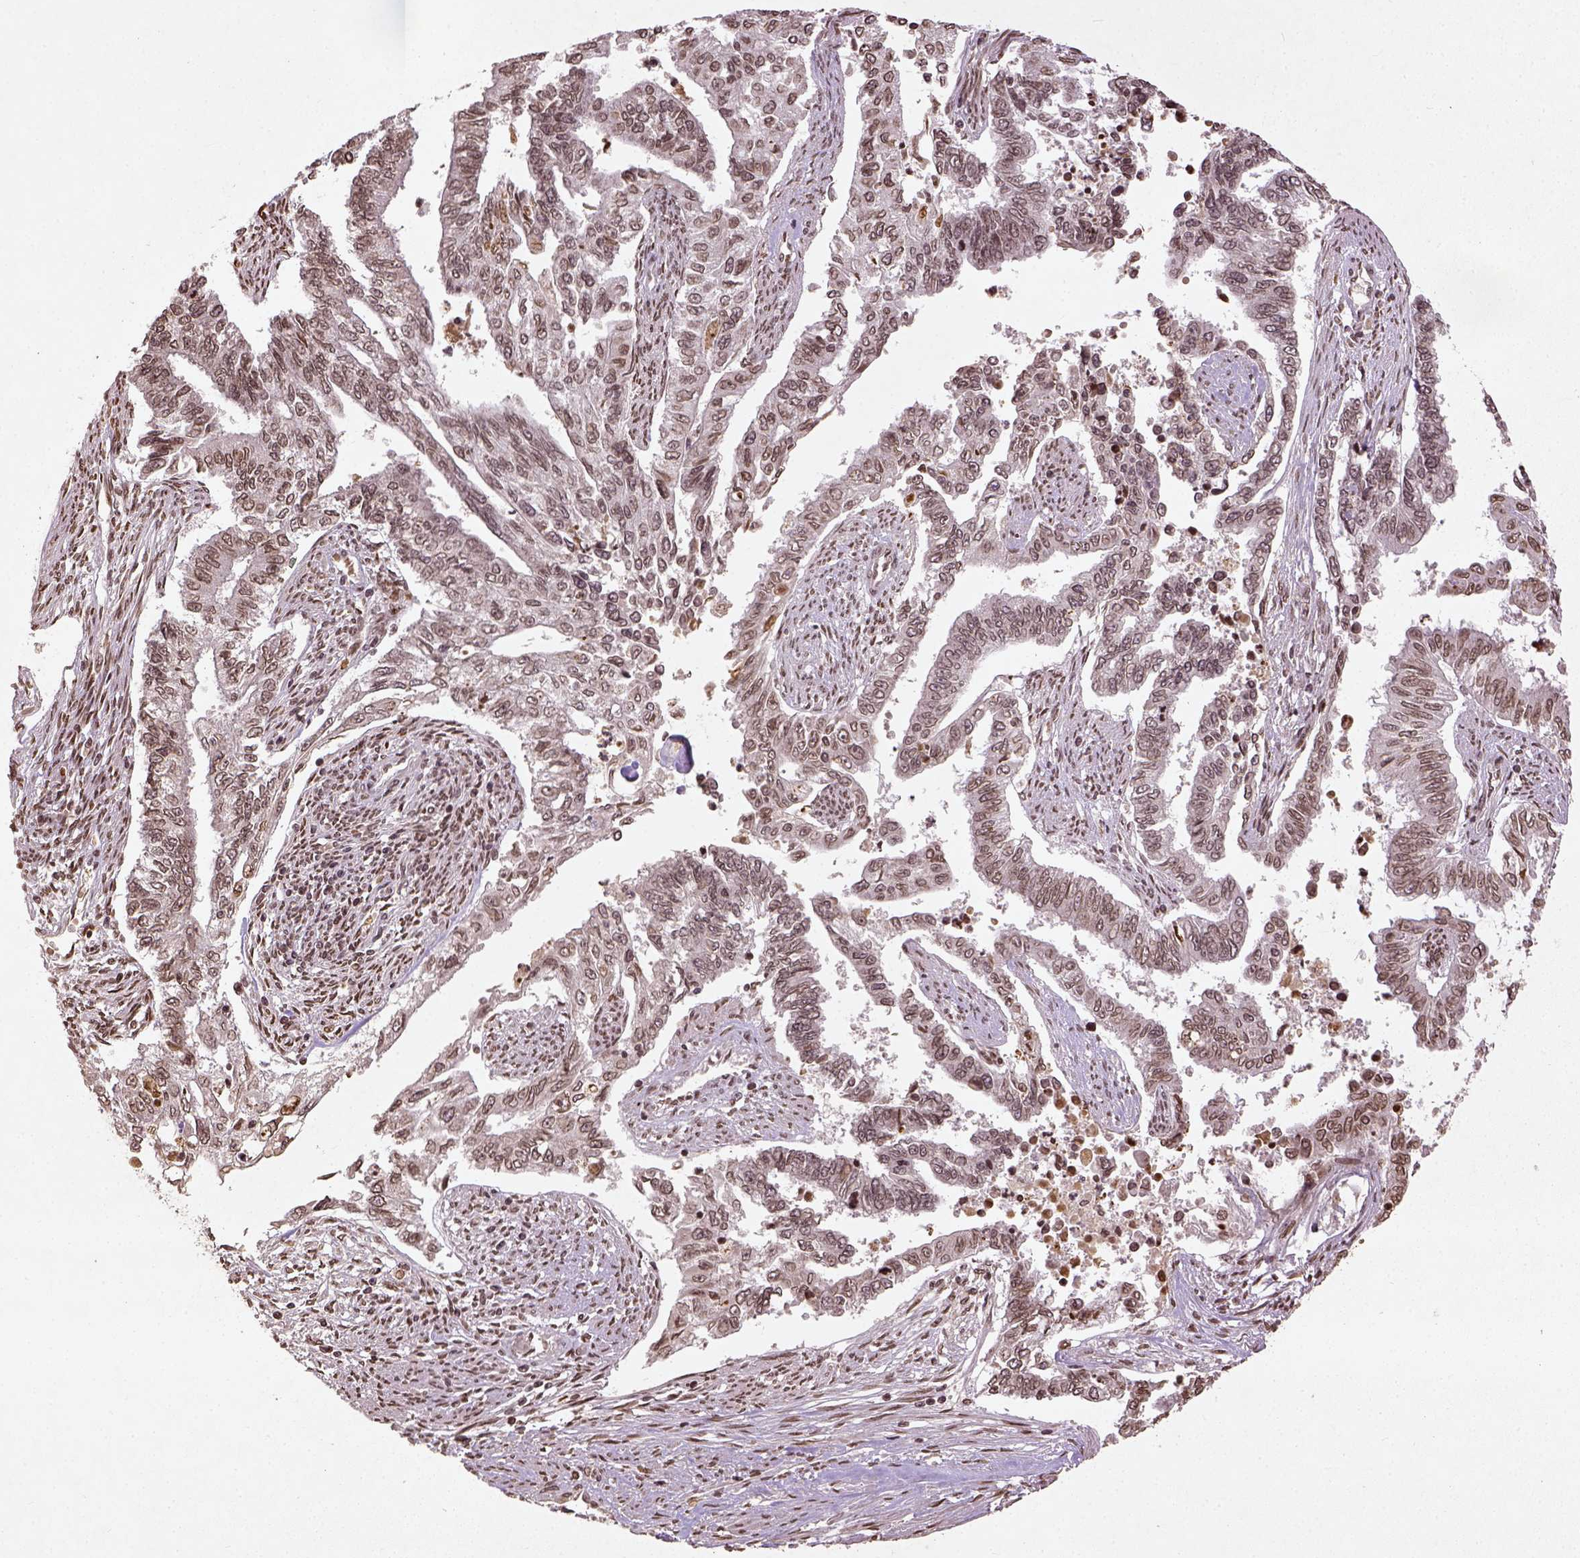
{"staining": {"intensity": "moderate", "quantity": ">75%", "location": "nuclear"}, "tissue": "endometrial cancer", "cell_type": "Tumor cells", "image_type": "cancer", "snomed": [{"axis": "morphology", "description": "Adenocarcinoma, NOS"}, {"axis": "topography", "description": "Uterus"}], "caption": "Adenocarcinoma (endometrial) tissue shows moderate nuclear expression in approximately >75% of tumor cells", "gene": "BANF1", "patient": {"sex": "female", "age": 59}}